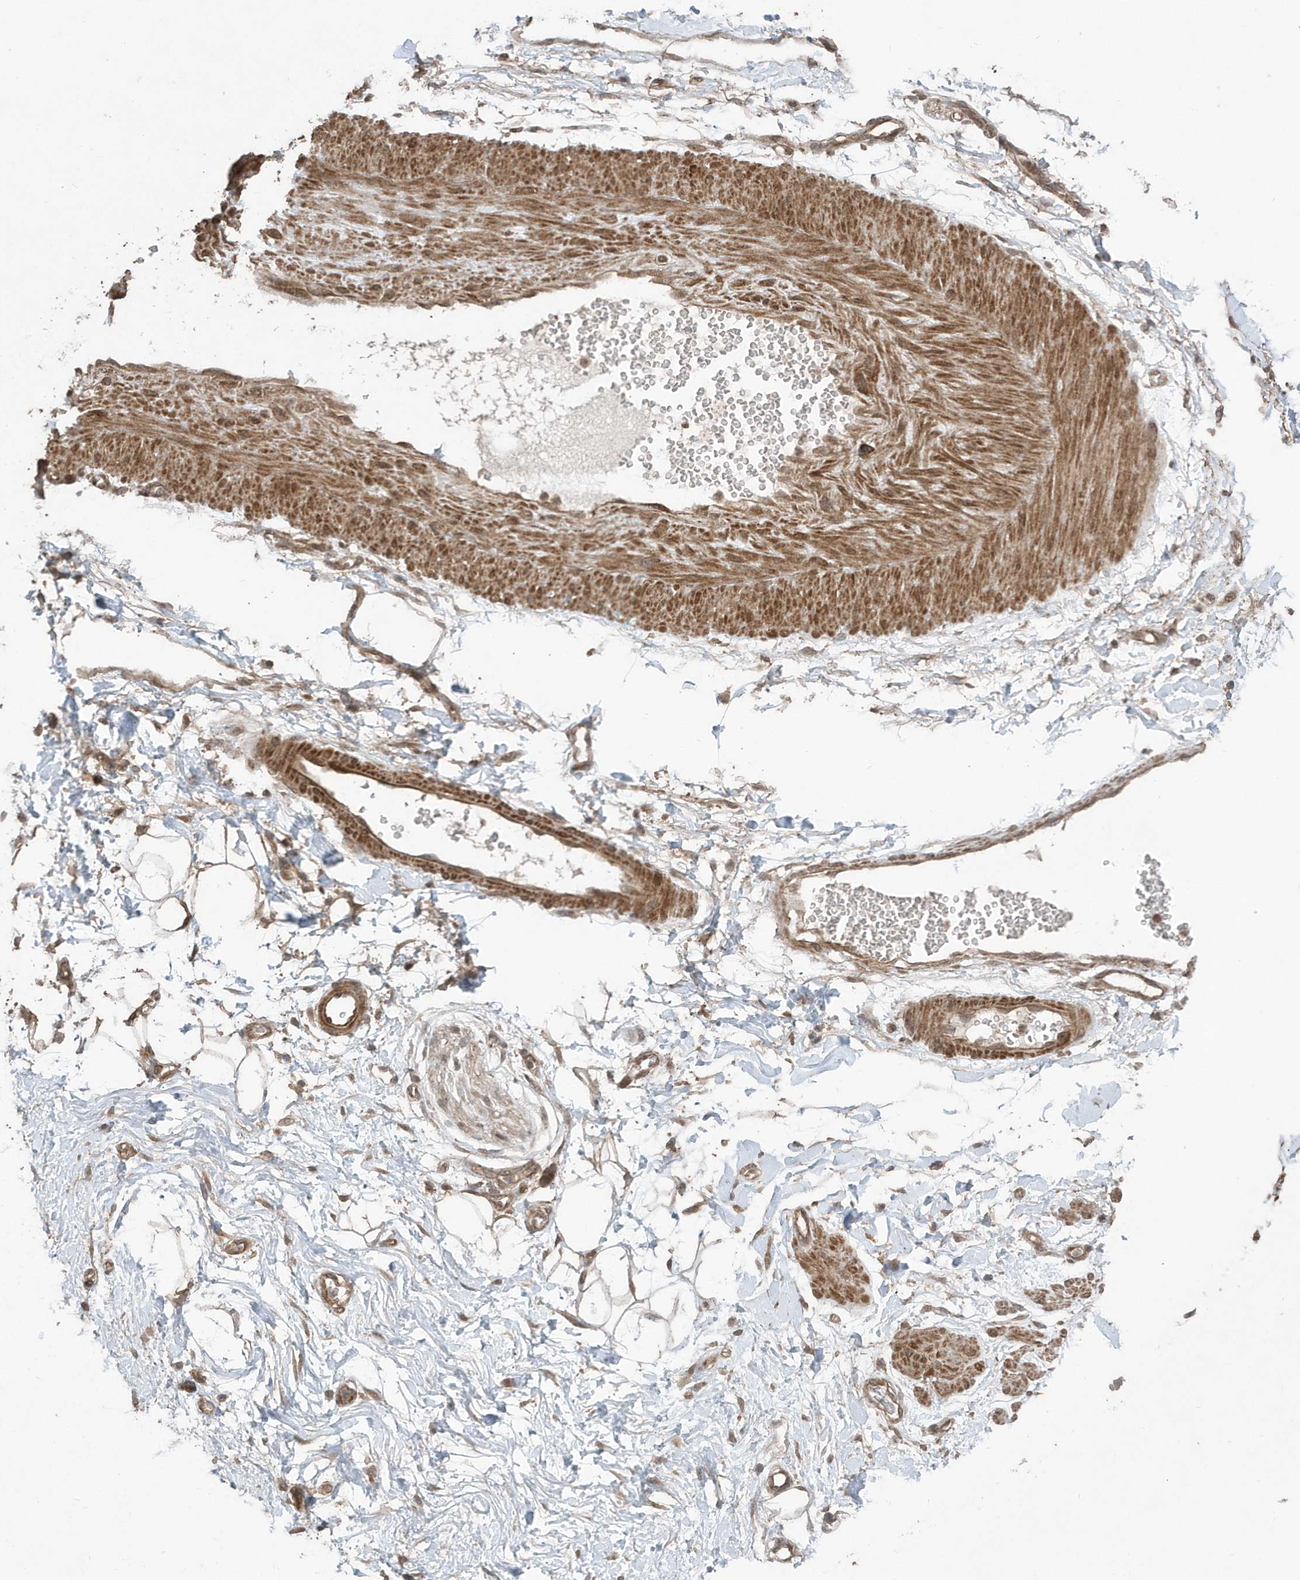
{"staining": {"intensity": "moderate", "quantity": ">75%", "location": "cytoplasmic/membranous,nuclear"}, "tissue": "adipose tissue", "cell_type": "Adipocytes", "image_type": "normal", "snomed": [{"axis": "morphology", "description": "Normal tissue, NOS"}, {"axis": "morphology", "description": "Adenocarcinoma, NOS"}, {"axis": "topography", "description": "Pancreas"}, {"axis": "topography", "description": "Peripheral nerve tissue"}], "caption": "Protein staining exhibits moderate cytoplasmic/membranous,nuclear expression in about >75% of adipocytes in benign adipose tissue. (DAB (3,3'-diaminobenzidine) = brown stain, brightfield microscopy at high magnification).", "gene": "PAXBP1", "patient": {"sex": "male", "age": 59}}